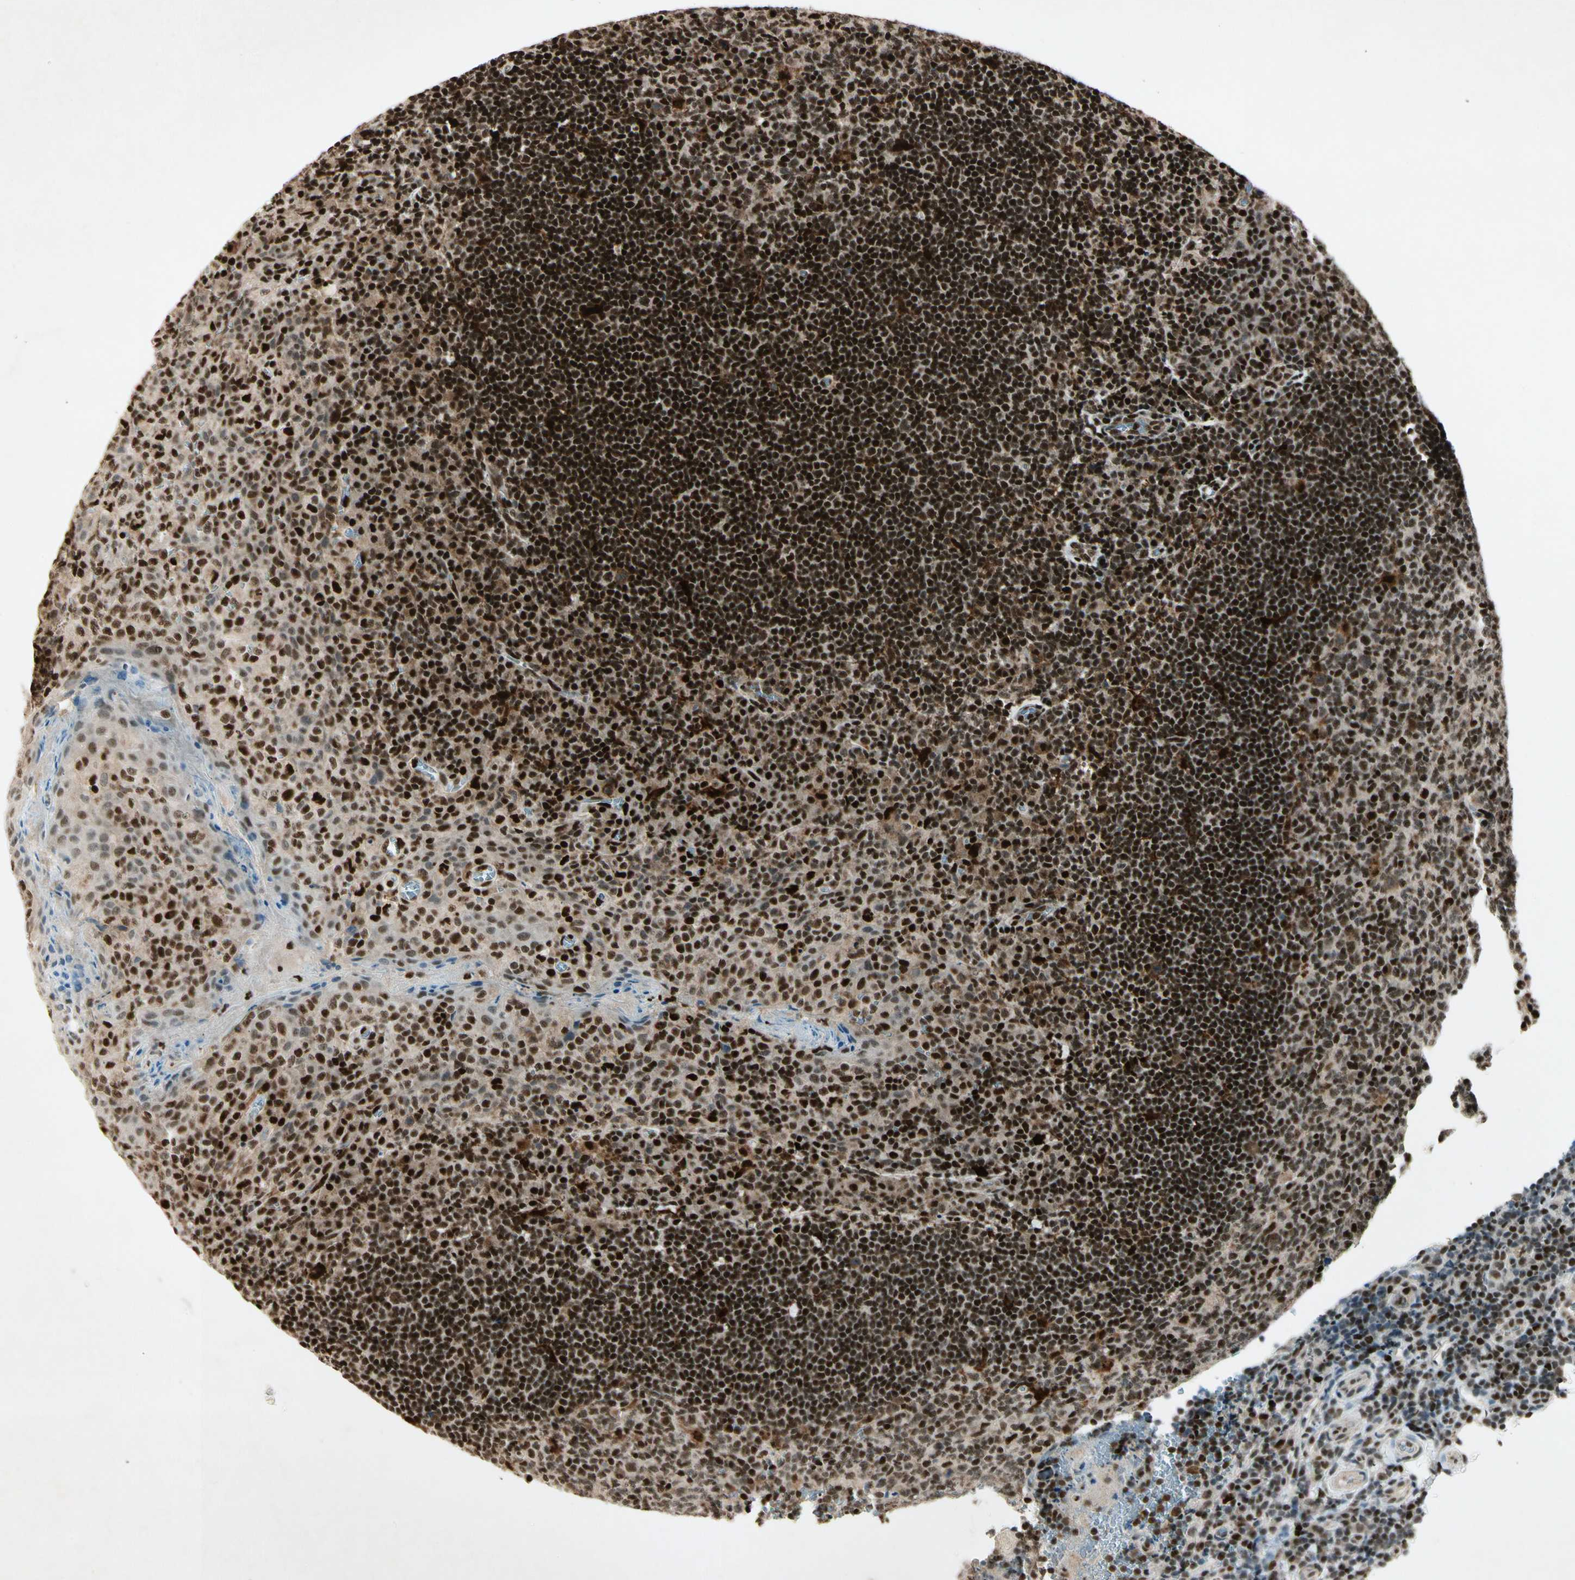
{"staining": {"intensity": "strong", "quantity": ">75%", "location": "nuclear"}, "tissue": "tonsil", "cell_type": "Germinal center cells", "image_type": "normal", "snomed": [{"axis": "morphology", "description": "Normal tissue, NOS"}, {"axis": "topography", "description": "Tonsil"}], "caption": "The micrograph shows immunohistochemical staining of benign tonsil. There is strong nuclear staining is appreciated in approximately >75% of germinal center cells. The staining was performed using DAB, with brown indicating positive protein expression. Nuclei are stained blue with hematoxylin.", "gene": "RNF43", "patient": {"sex": "male", "age": 17}}